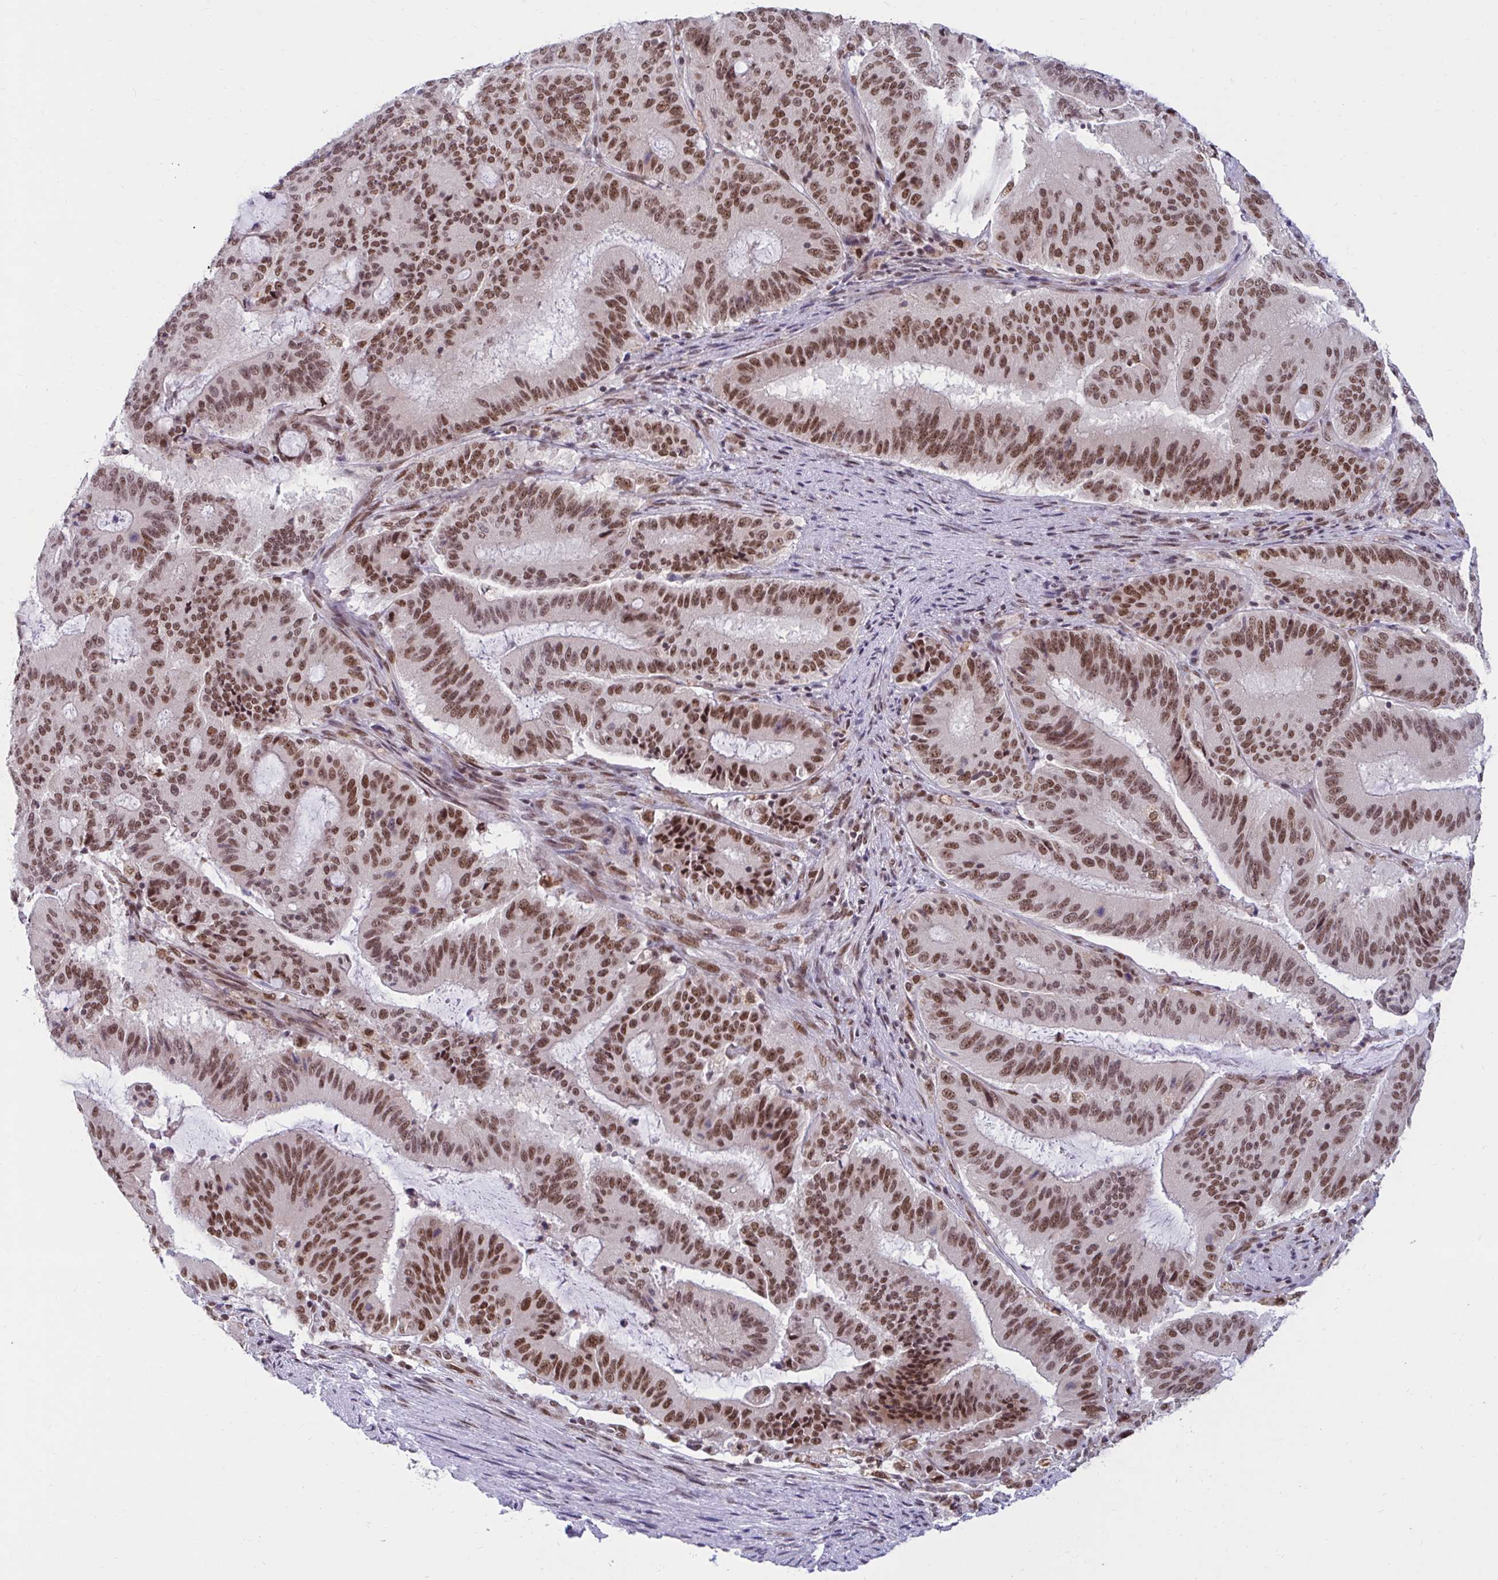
{"staining": {"intensity": "moderate", "quantity": ">75%", "location": "nuclear"}, "tissue": "liver cancer", "cell_type": "Tumor cells", "image_type": "cancer", "snomed": [{"axis": "morphology", "description": "Normal tissue, NOS"}, {"axis": "morphology", "description": "Cholangiocarcinoma"}, {"axis": "topography", "description": "Liver"}, {"axis": "topography", "description": "Peripheral nerve tissue"}], "caption": "Liver cancer (cholangiocarcinoma) was stained to show a protein in brown. There is medium levels of moderate nuclear positivity in about >75% of tumor cells. (brown staining indicates protein expression, while blue staining denotes nuclei).", "gene": "PHF10", "patient": {"sex": "female", "age": 73}}